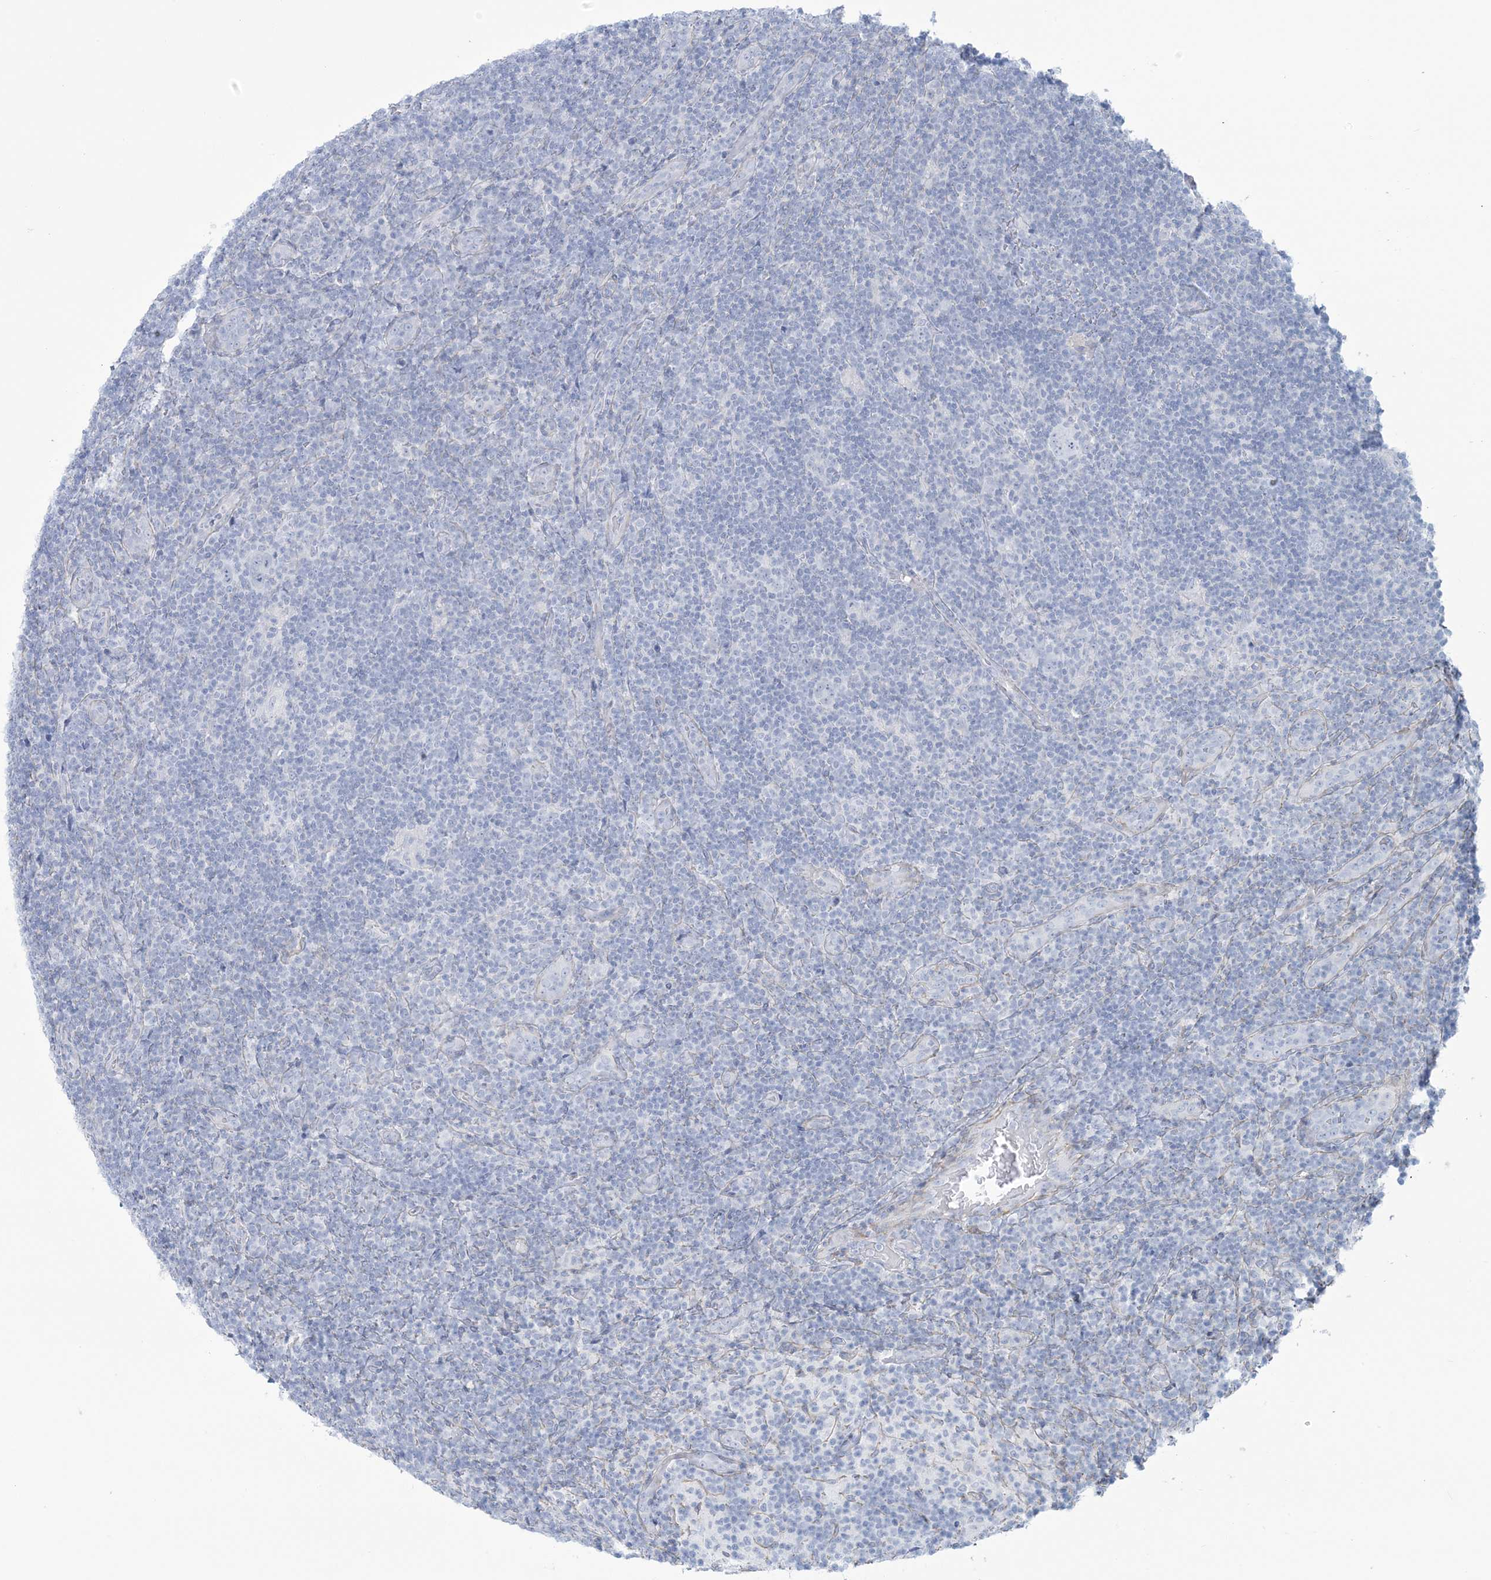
{"staining": {"intensity": "negative", "quantity": "none", "location": "none"}, "tissue": "lymphoma", "cell_type": "Tumor cells", "image_type": "cancer", "snomed": [{"axis": "morphology", "description": "Hodgkin's disease, NOS"}, {"axis": "topography", "description": "Lymph node"}], "caption": "Human Hodgkin's disease stained for a protein using immunohistochemistry shows no positivity in tumor cells.", "gene": "AGXT", "patient": {"sex": "female", "age": 57}}